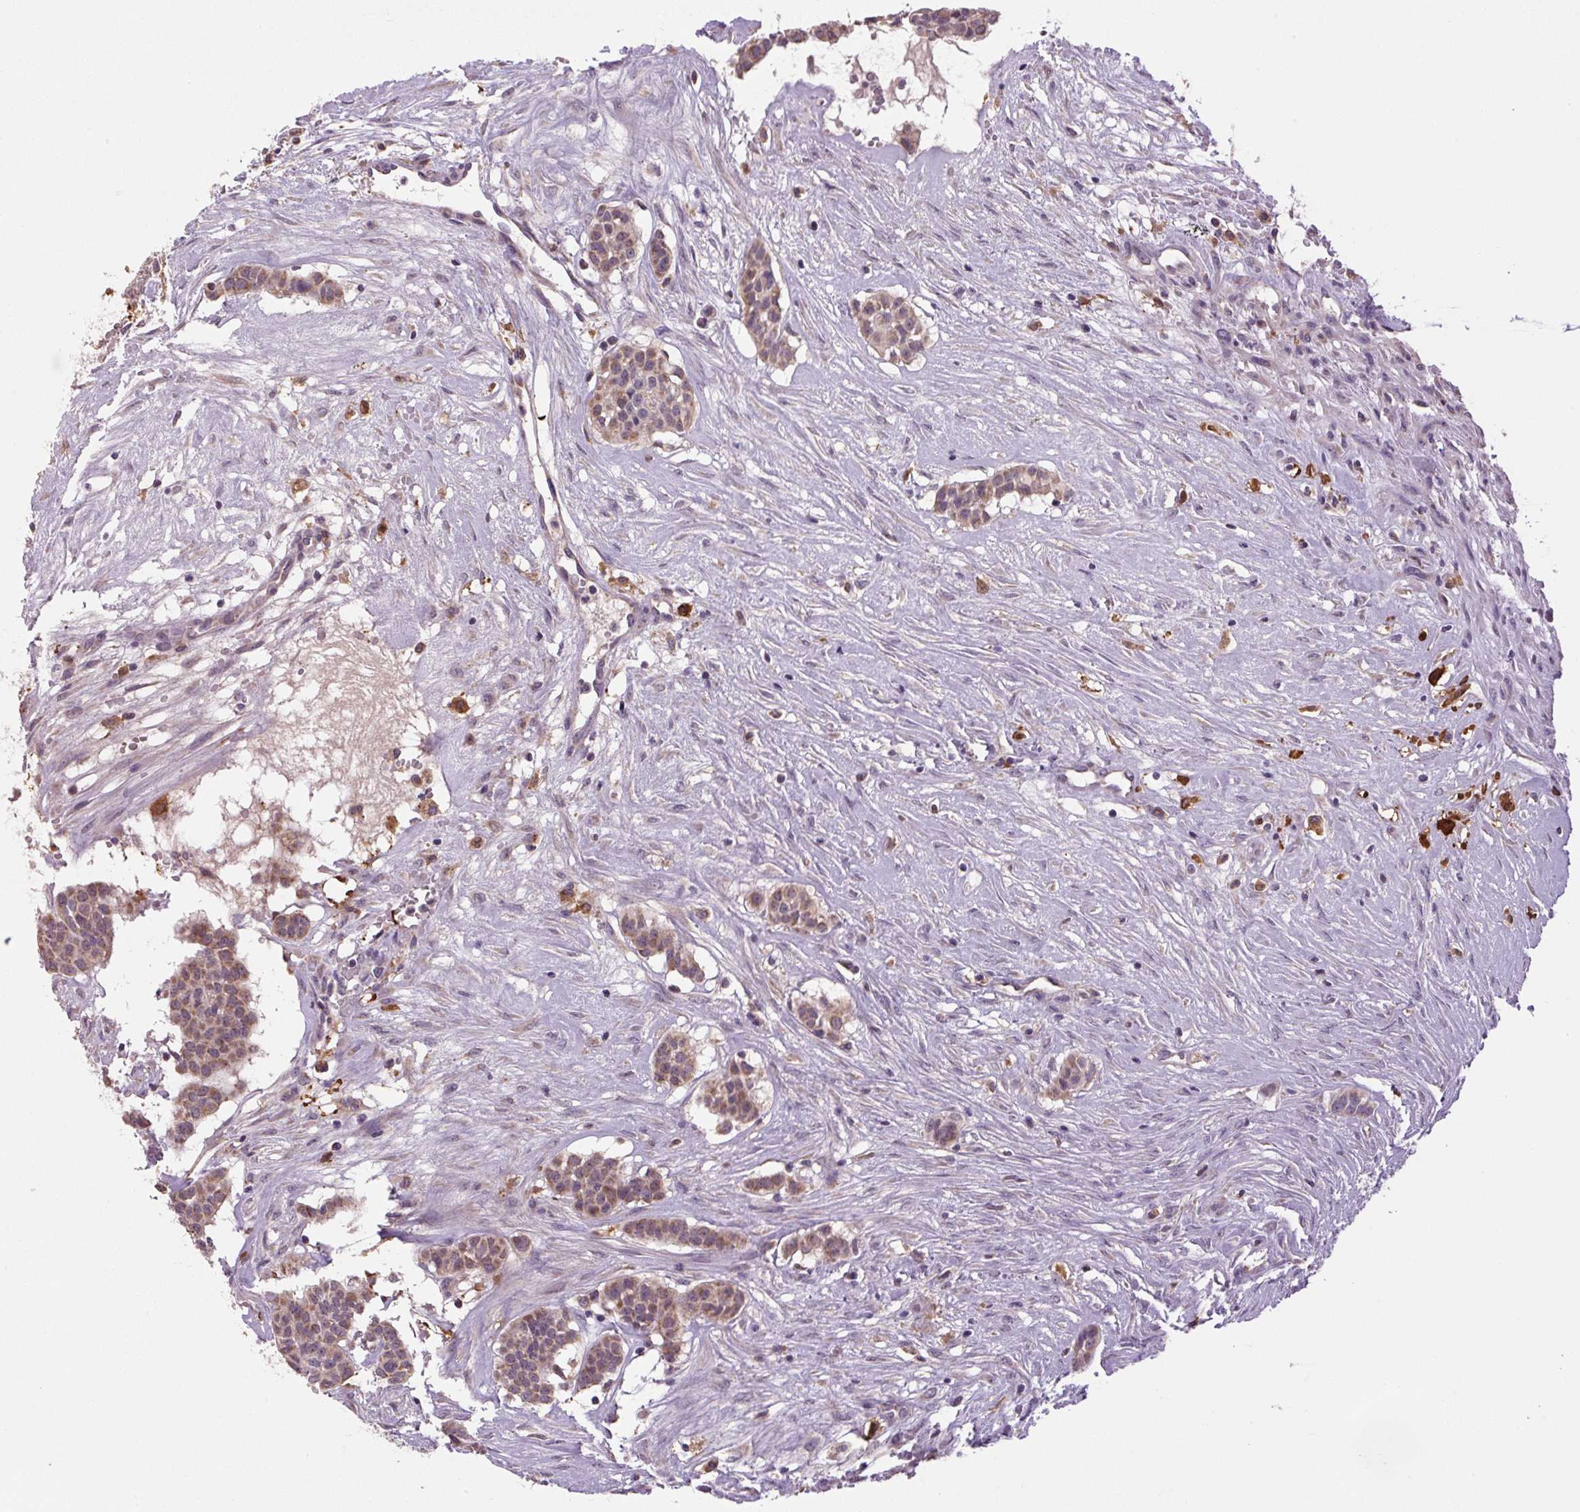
{"staining": {"intensity": "weak", "quantity": ">75%", "location": "cytoplasmic/membranous"}, "tissue": "head and neck cancer", "cell_type": "Tumor cells", "image_type": "cancer", "snomed": [{"axis": "morphology", "description": "Adenocarcinoma, NOS"}, {"axis": "topography", "description": "Head-Neck"}], "caption": "Tumor cells display low levels of weak cytoplasmic/membranous staining in approximately >75% of cells in human adenocarcinoma (head and neck). The protein is stained brown, and the nuclei are stained in blue (DAB (3,3'-diaminobenzidine) IHC with brightfield microscopy, high magnification).", "gene": "SGF29", "patient": {"sex": "male", "age": 81}}